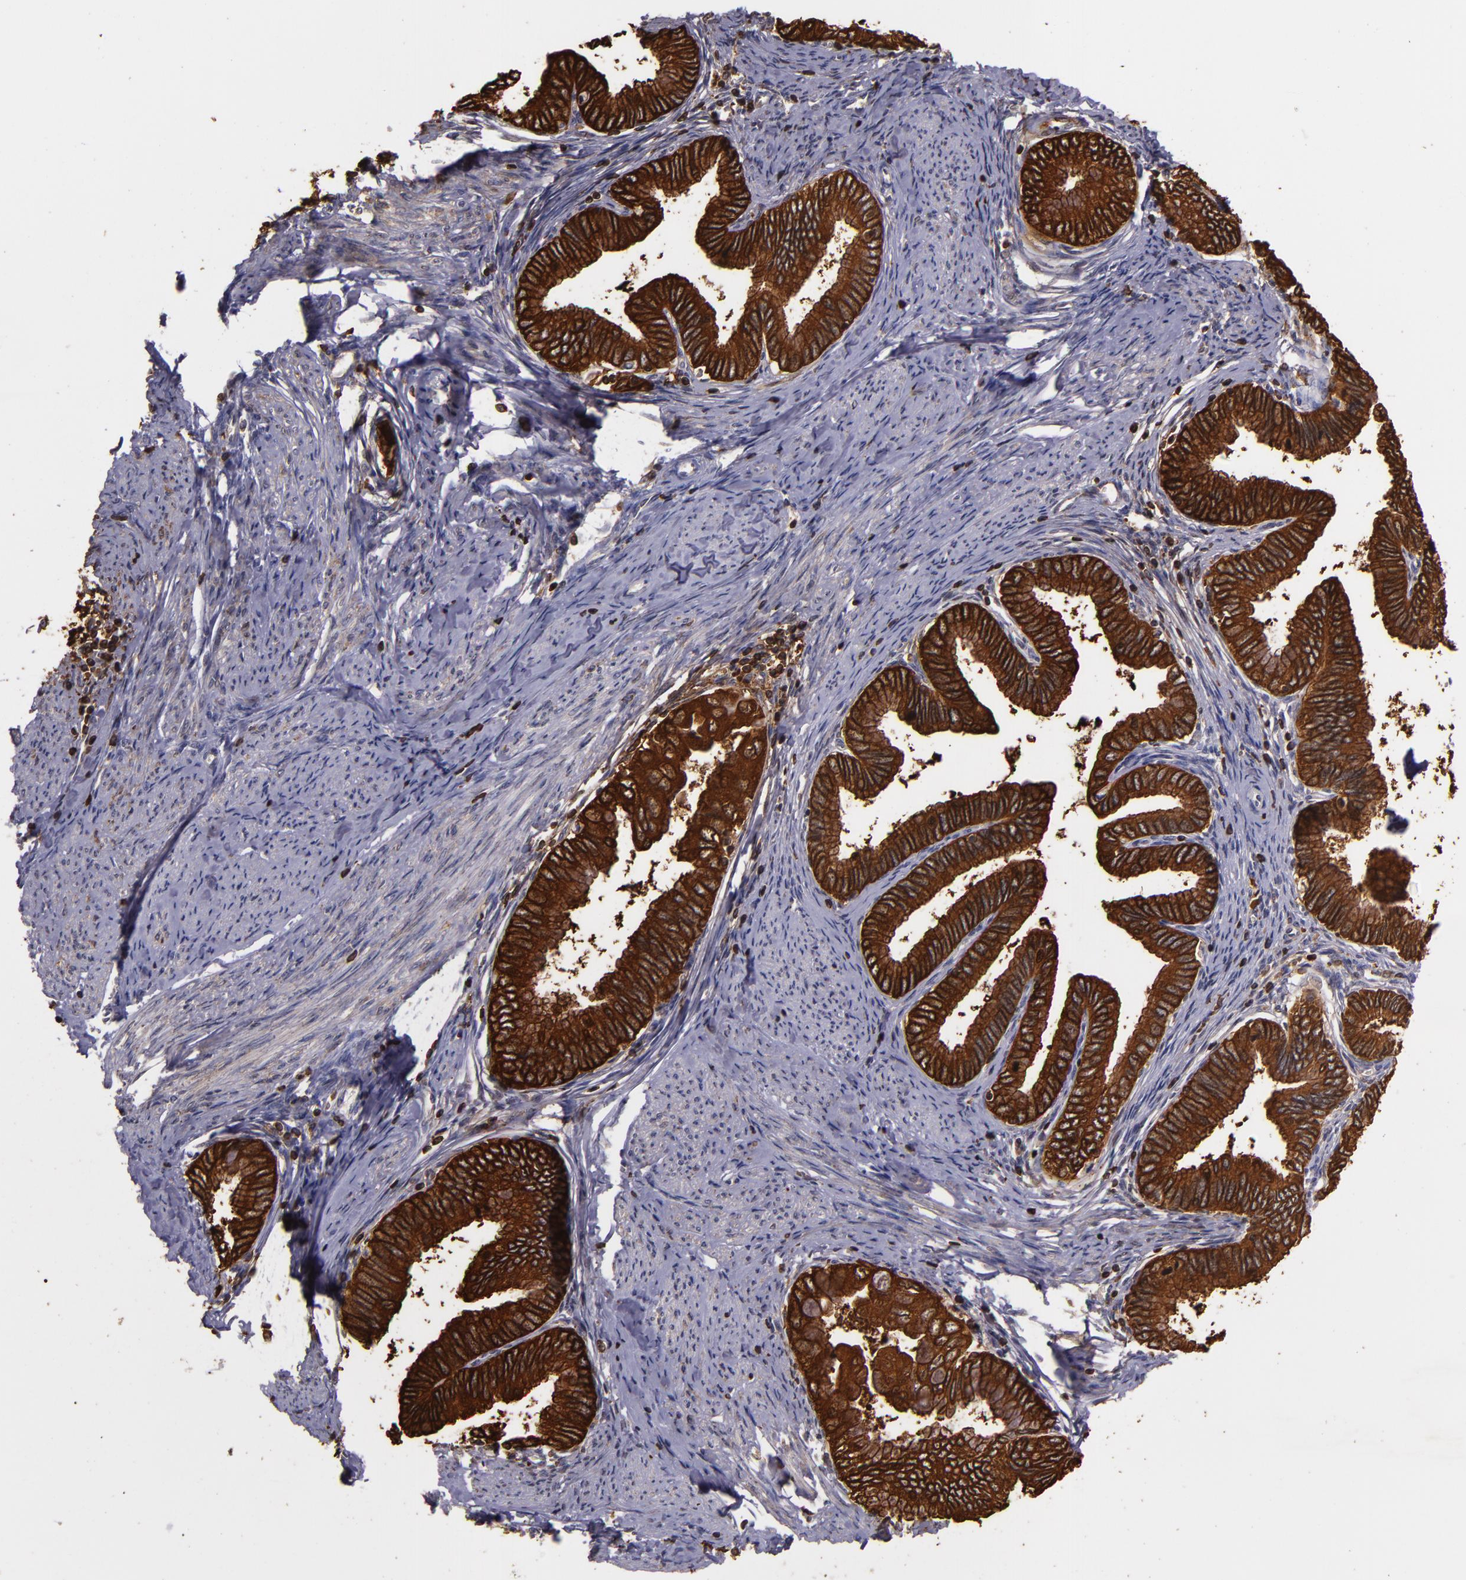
{"staining": {"intensity": "strong", "quantity": ">75%", "location": "cytoplasmic/membranous"}, "tissue": "cervical cancer", "cell_type": "Tumor cells", "image_type": "cancer", "snomed": [{"axis": "morphology", "description": "Adenocarcinoma, NOS"}, {"axis": "topography", "description": "Cervix"}], "caption": "About >75% of tumor cells in cervical adenocarcinoma display strong cytoplasmic/membranous protein staining as visualized by brown immunohistochemical staining.", "gene": "SLC9A3R1", "patient": {"sex": "female", "age": 49}}